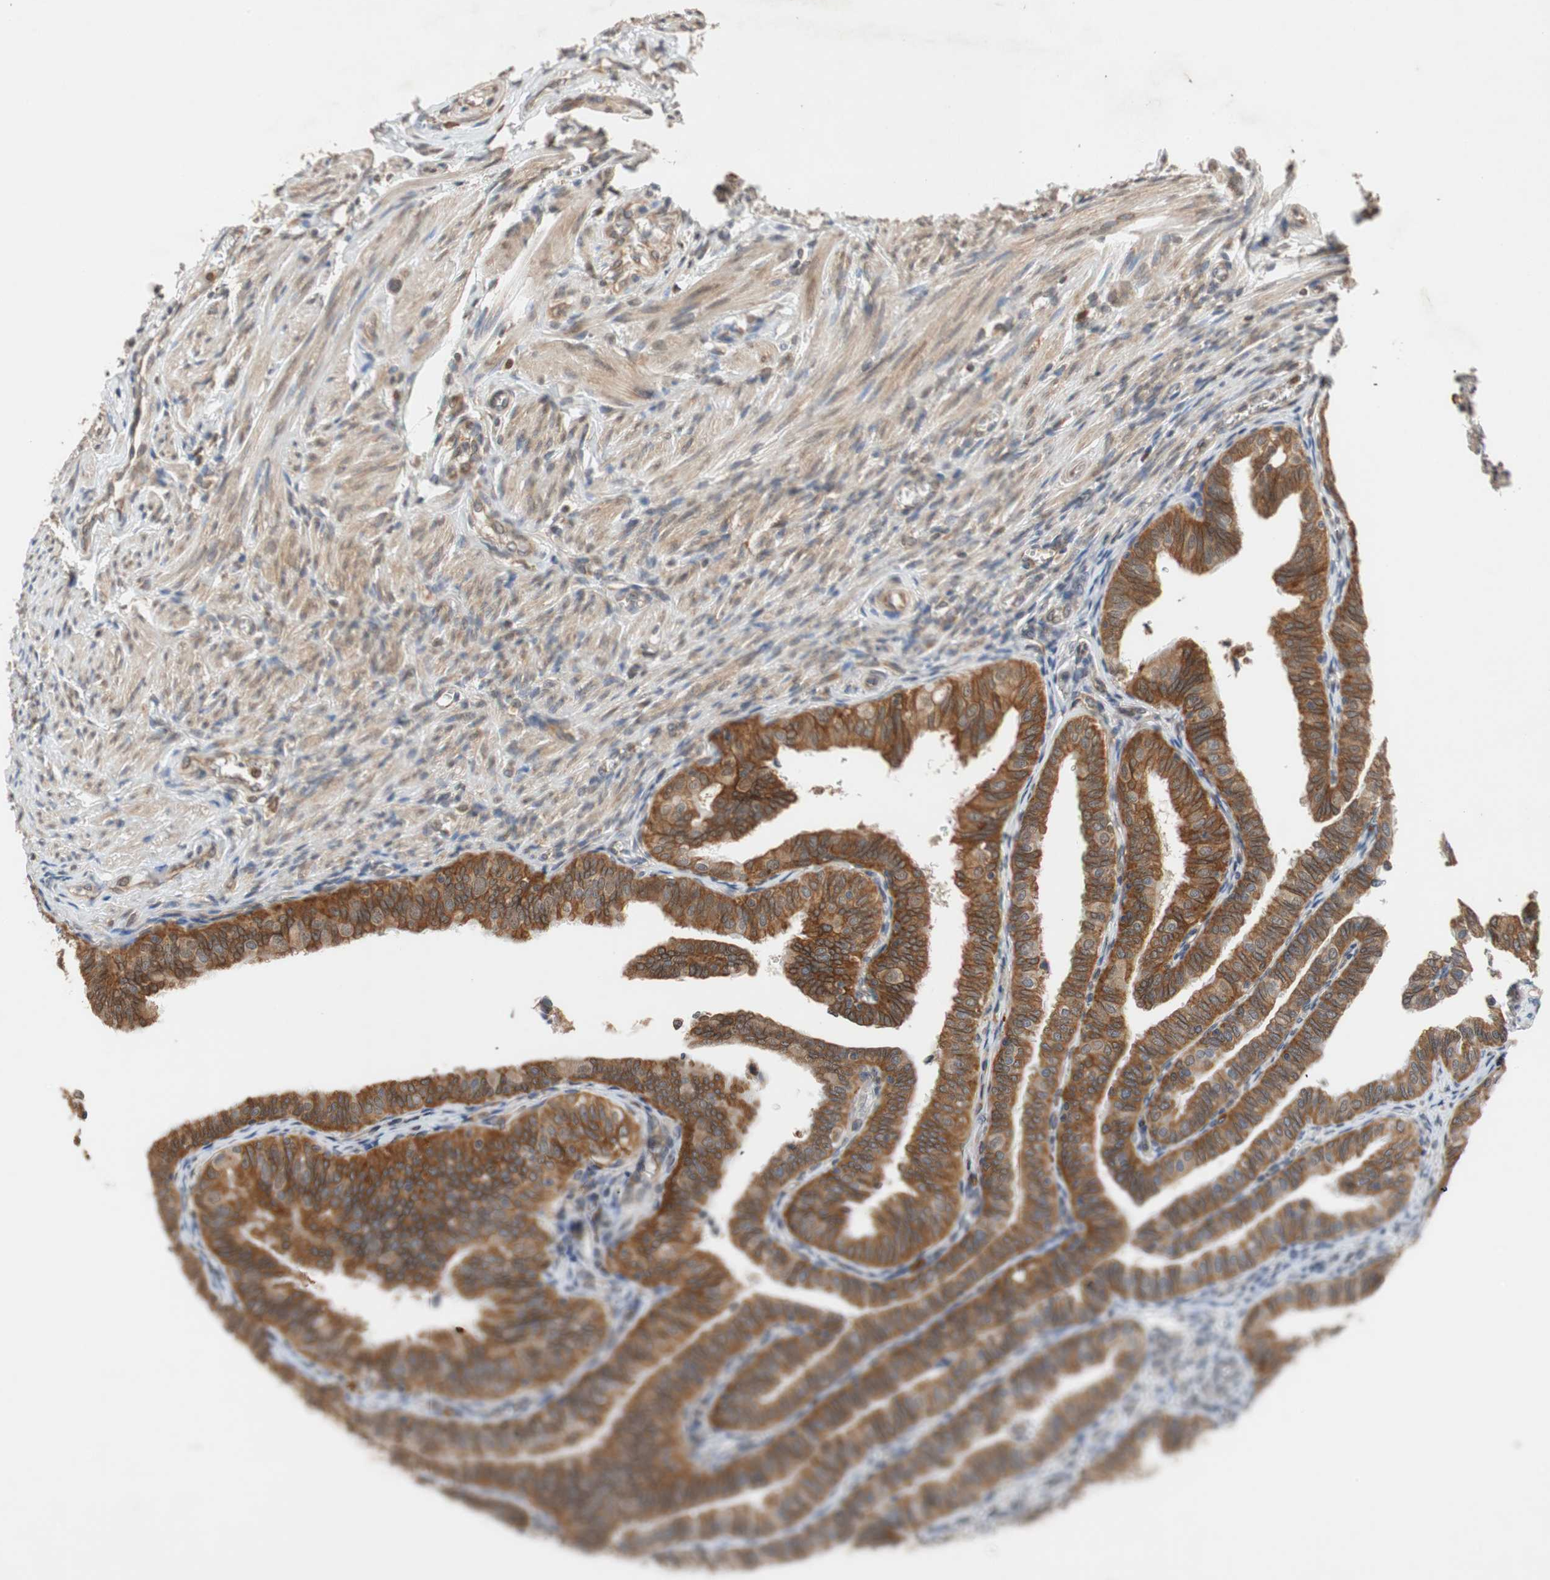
{"staining": {"intensity": "strong", "quantity": ">75%", "location": "cytoplasmic/membranous"}, "tissue": "fallopian tube", "cell_type": "Glandular cells", "image_type": "normal", "snomed": [{"axis": "morphology", "description": "Normal tissue, NOS"}, {"axis": "topography", "description": "Fallopian tube"}], "caption": "IHC photomicrograph of normal fallopian tube stained for a protein (brown), which demonstrates high levels of strong cytoplasmic/membranous positivity in about >75% of glandular cells.", "gene": "AUP1", "patient": {"sex": "female", "age": 46}}